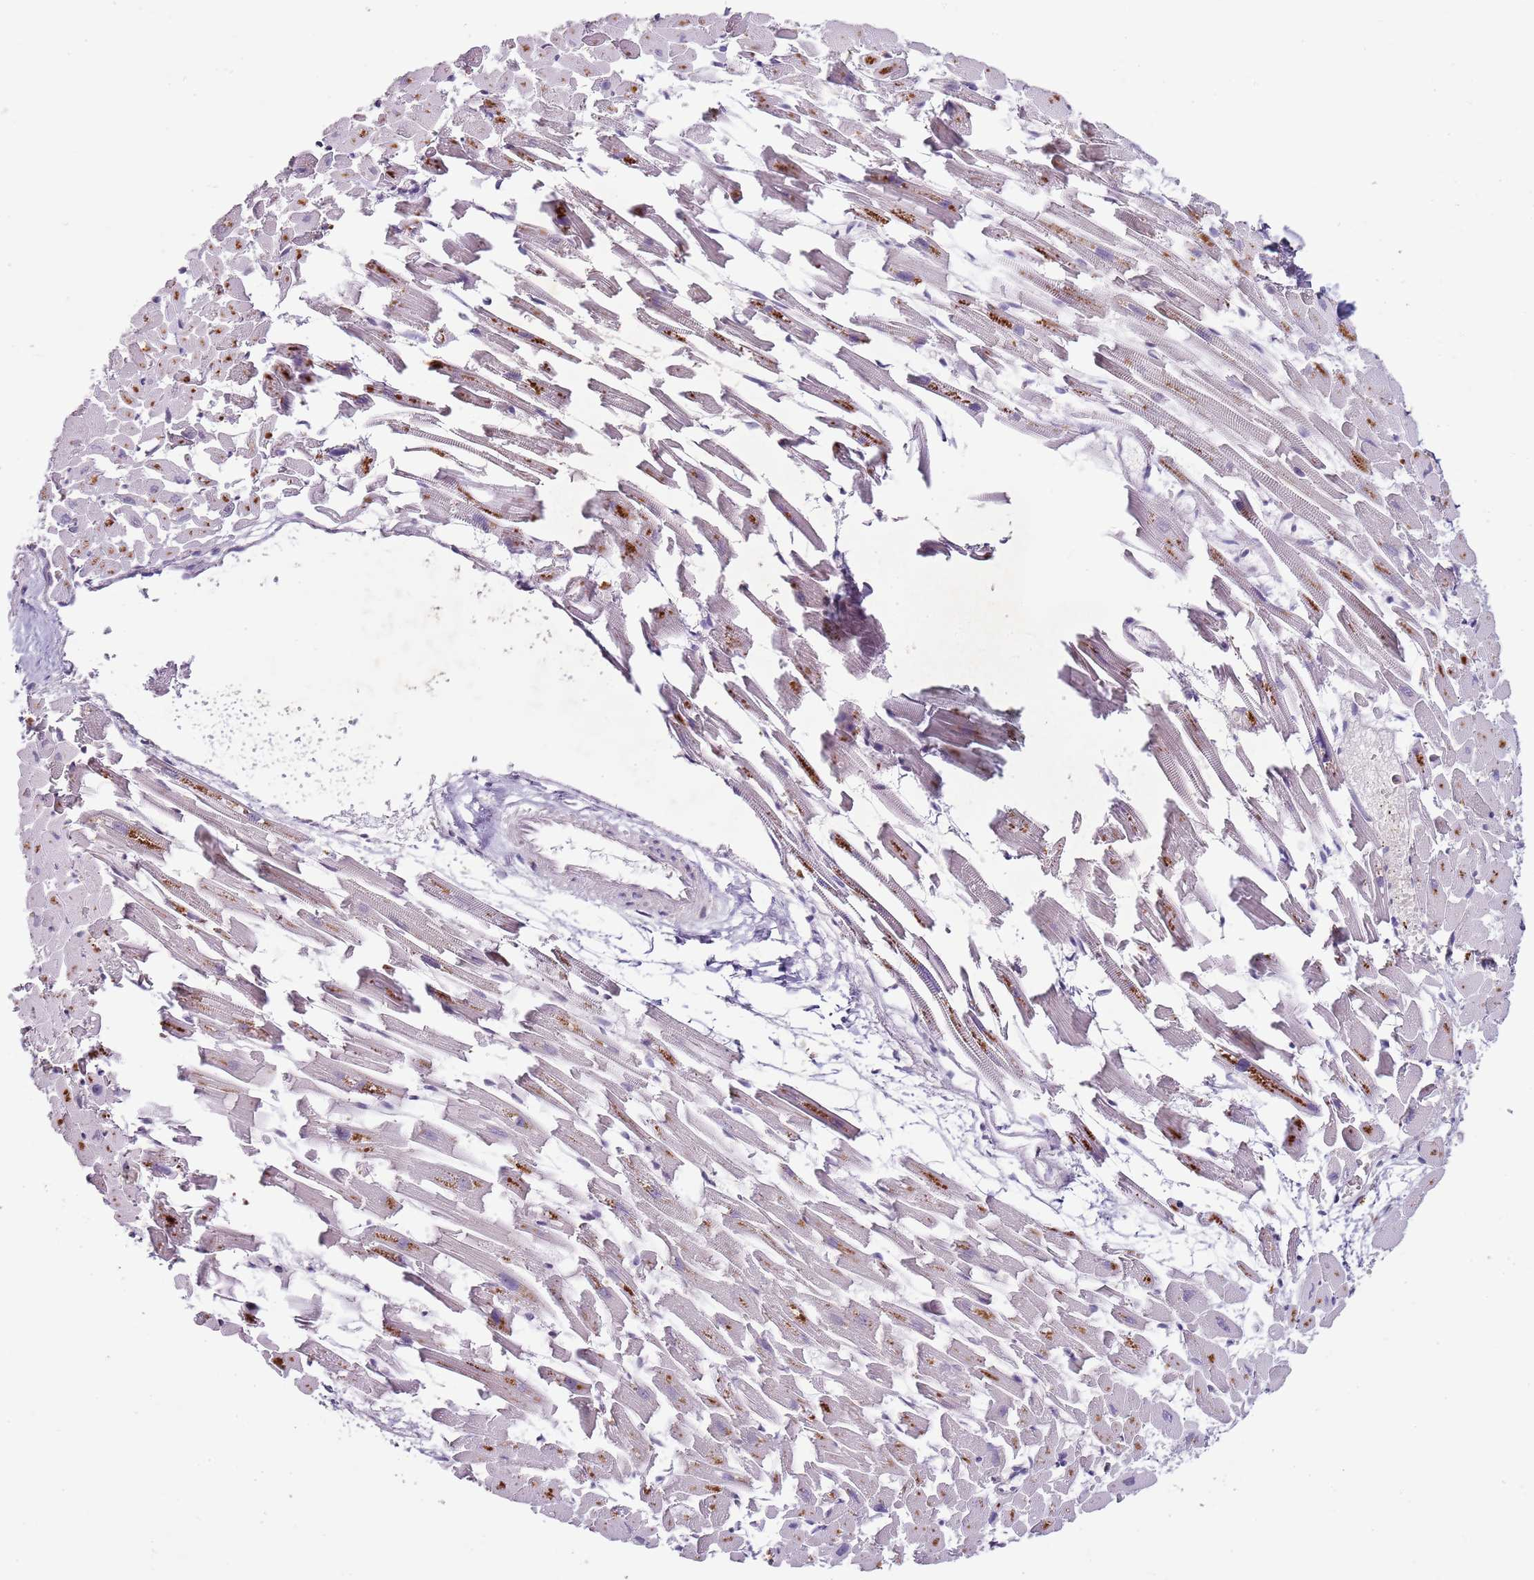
{"staining": {"intensity": "weak", "quantity": "<25%", "location": "cytoplasmic/membranous"}, "tissue": "heart muscle", "cell_type": "Cardiomyocytes", "image_type": "normal", "snomed": [{"axis": "morphology", "description": "Normal tissue, NOS"}, {"axis": "topography", "description": "Heart"}], "caption": "Cardiomyocytes show no significant protein staining in normal heart muscle. (IHC, brightfield microscopy, high magnification).", "gene": "FBXL22", "patient": {"sex": "female", "age": 64}}